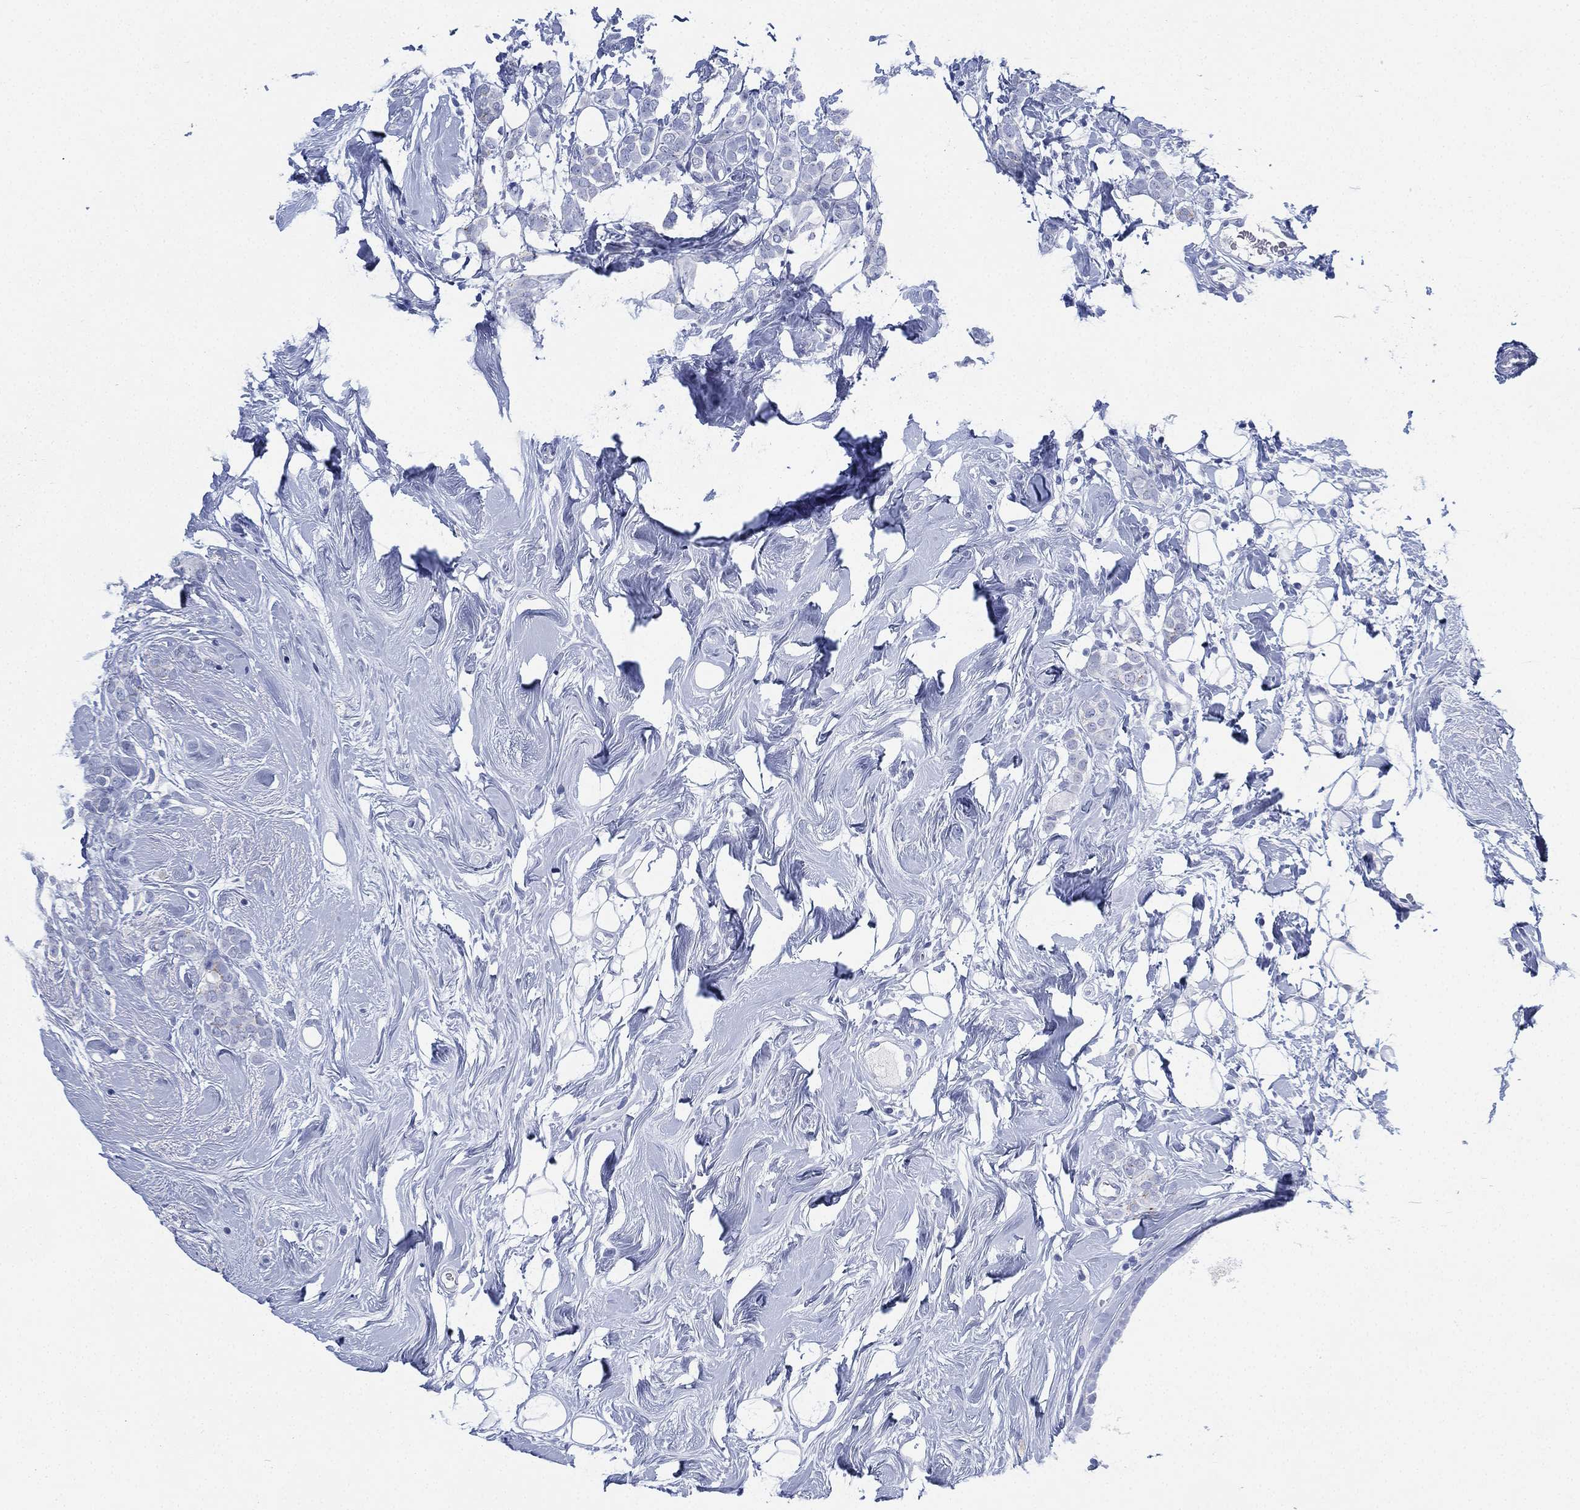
{"staining": {"intensity": "negative", "quantity": "none", "location": "none"}, "tissue": "breast cancer", "cell_type": "Tumor cells", "image_type": "cancer", "snomed": [{"axis": "morphology", "description": "Lobular carcinoma"}, {"axis": "topography", "description": "Breast"}], "caption": "Breast cancer (lobular carcinoma) was stained to show a protein in brown. There is no significant positivity in tumor cells. (DAB (3,3'-diaminobenzidine) IHC, high magnification).", "gene": "SLC9C2", "patient": {"sex": "female", "age": 49}}